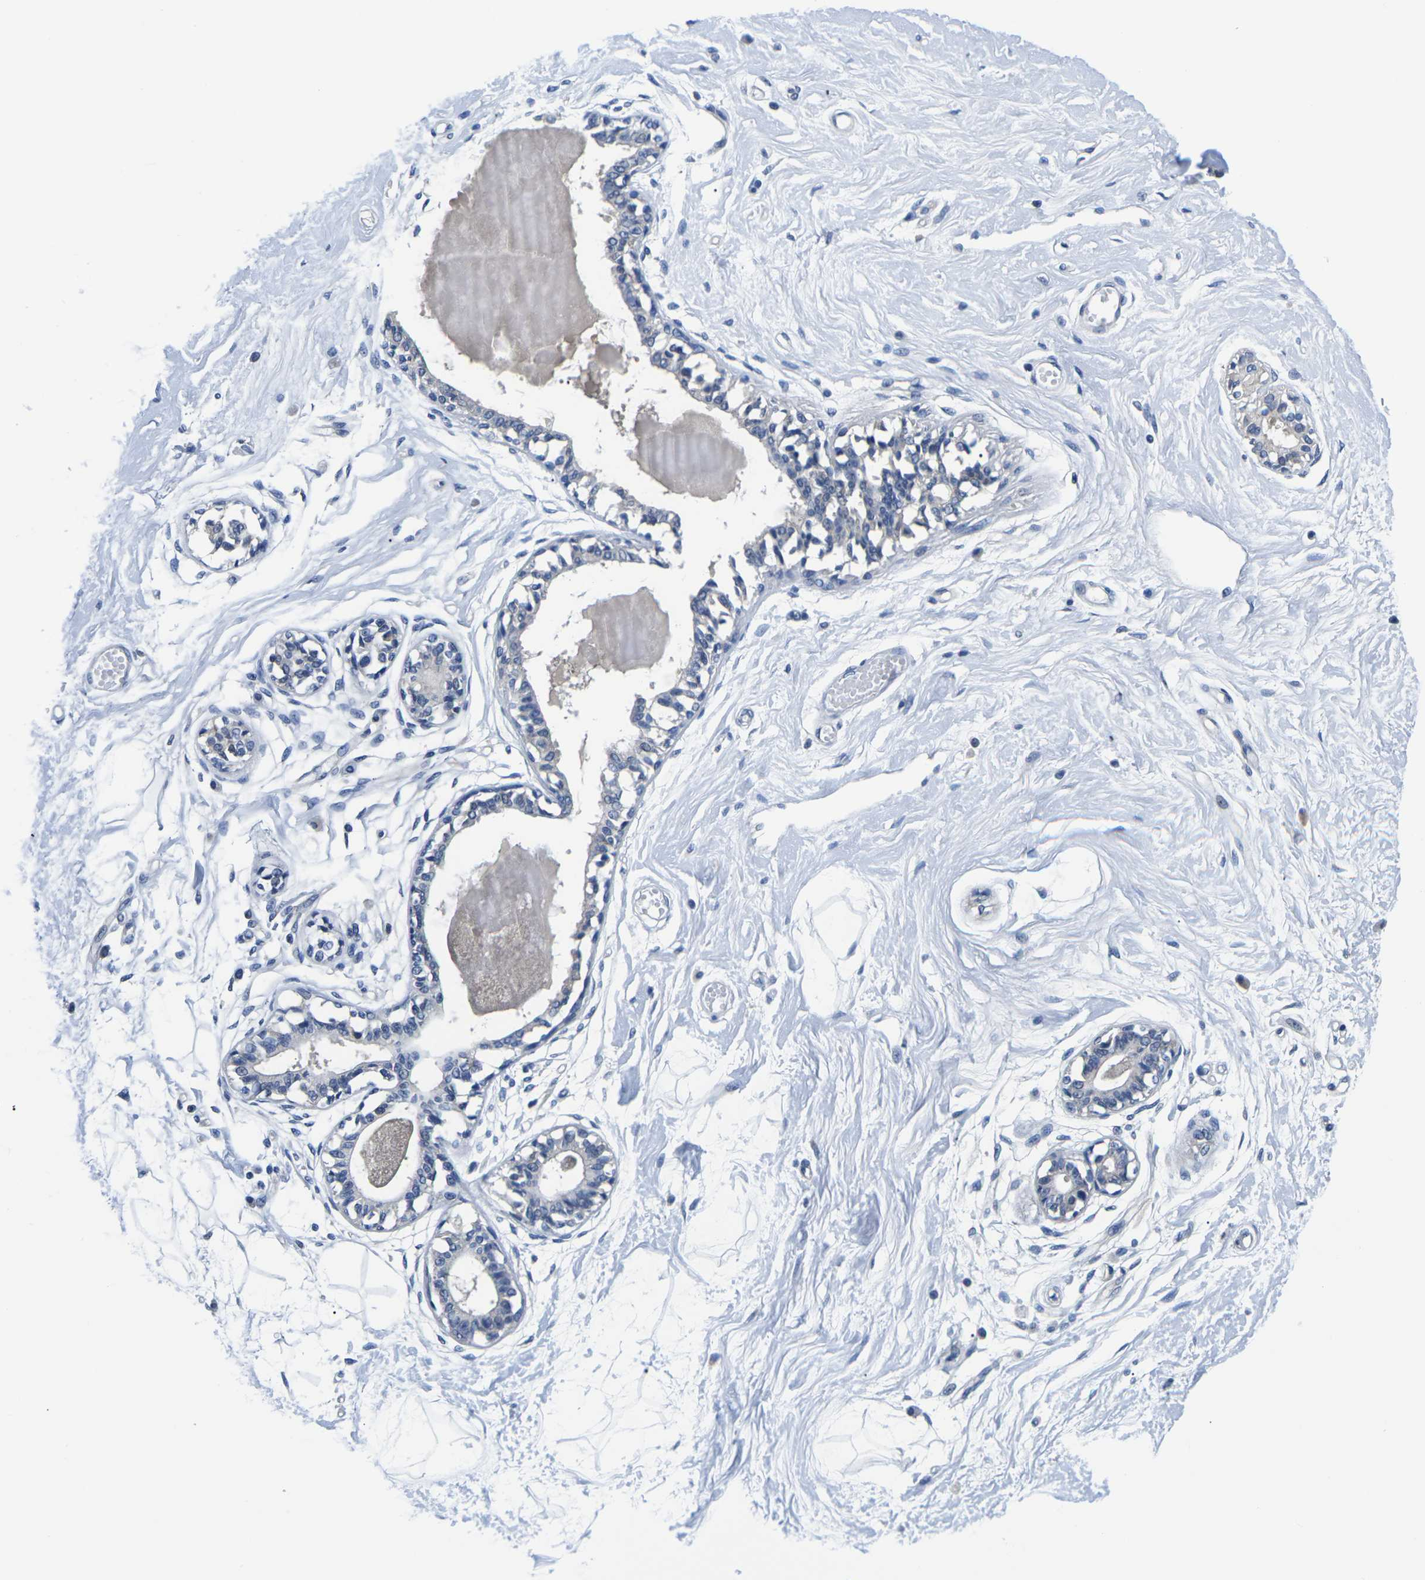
{"staining": {"intensity": "negative", "quantity": "none", "location": "none"}, "tissue": "breast", "cell_type": "Adipocytes", "image_type": "normal", "snomed": [{"axis": "morphology", "description": "Normal tissue, NOS"}, {"axis": "topography", "description": "Breast"}], "caption": "A high-resolution micrograph shows immunohistochemistry staining of unremarkable breast, which demonstrates no significant expression in adipocytes.", "gene": "GSK3B", "patient": {"sex": "female", "age": 45}}